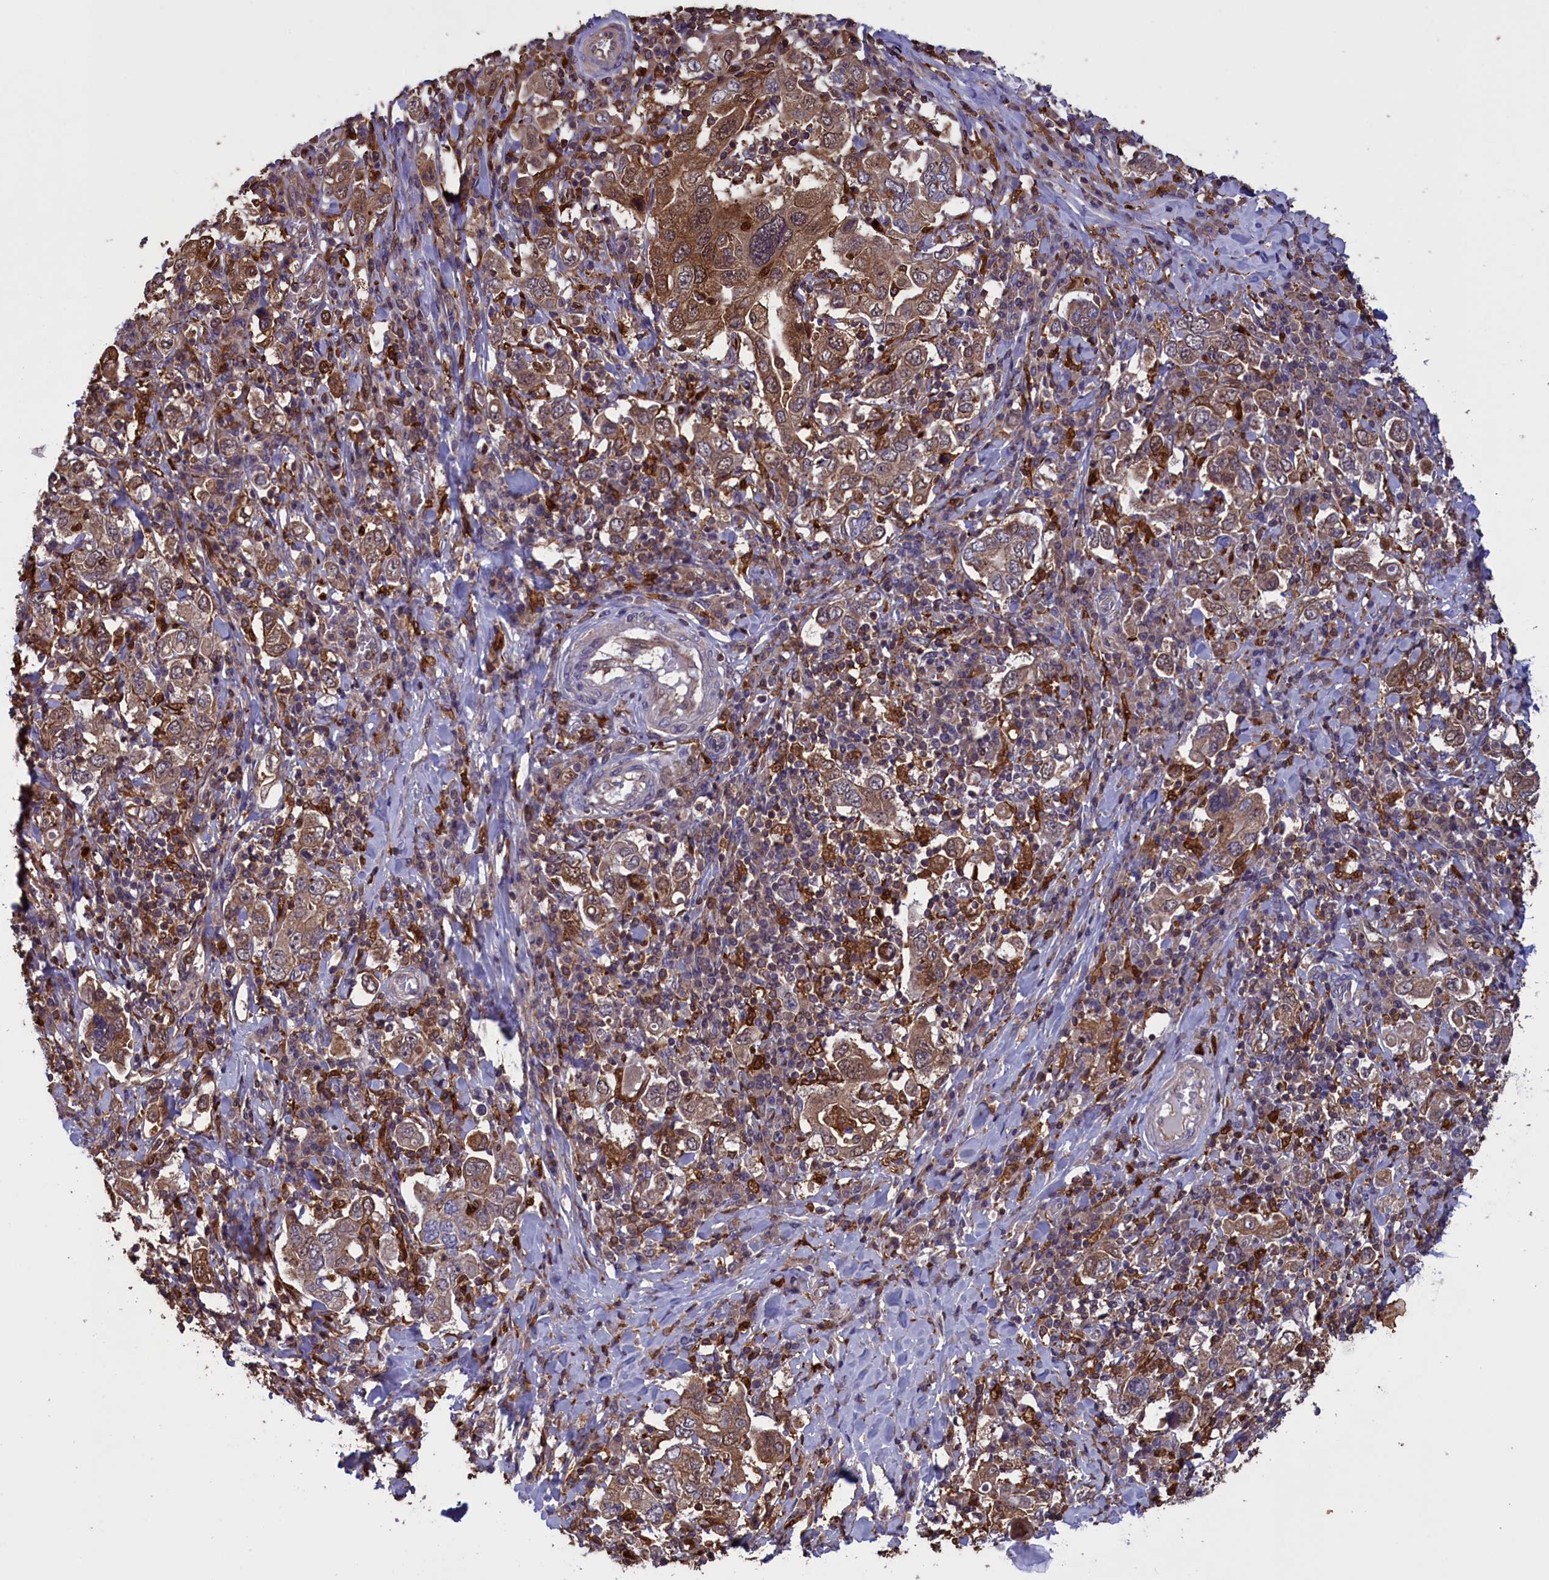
{"staining": {"intensity": "moderate", "quantity": ">75%", "location": "cytoplasmic/membranous"}, "tissue": "stomach cancer", "cell_type": "Tumor cells", "image_type": "cancer", "snomed": [{"axis": "morphology", "description": "Adenocarcinoma, NOS"}, {"axis": "topography", "description": "Stomach, upper"}], "caption": "Moderate cytoplasmic/membranous protein staining is identified in about >75% of tumor cells in stomach cancer. (DAB IHC with brightfield microscopy, high magnification).", "gene": "ARHGAP18", "patient": {"sex": "male", "age": 62}}